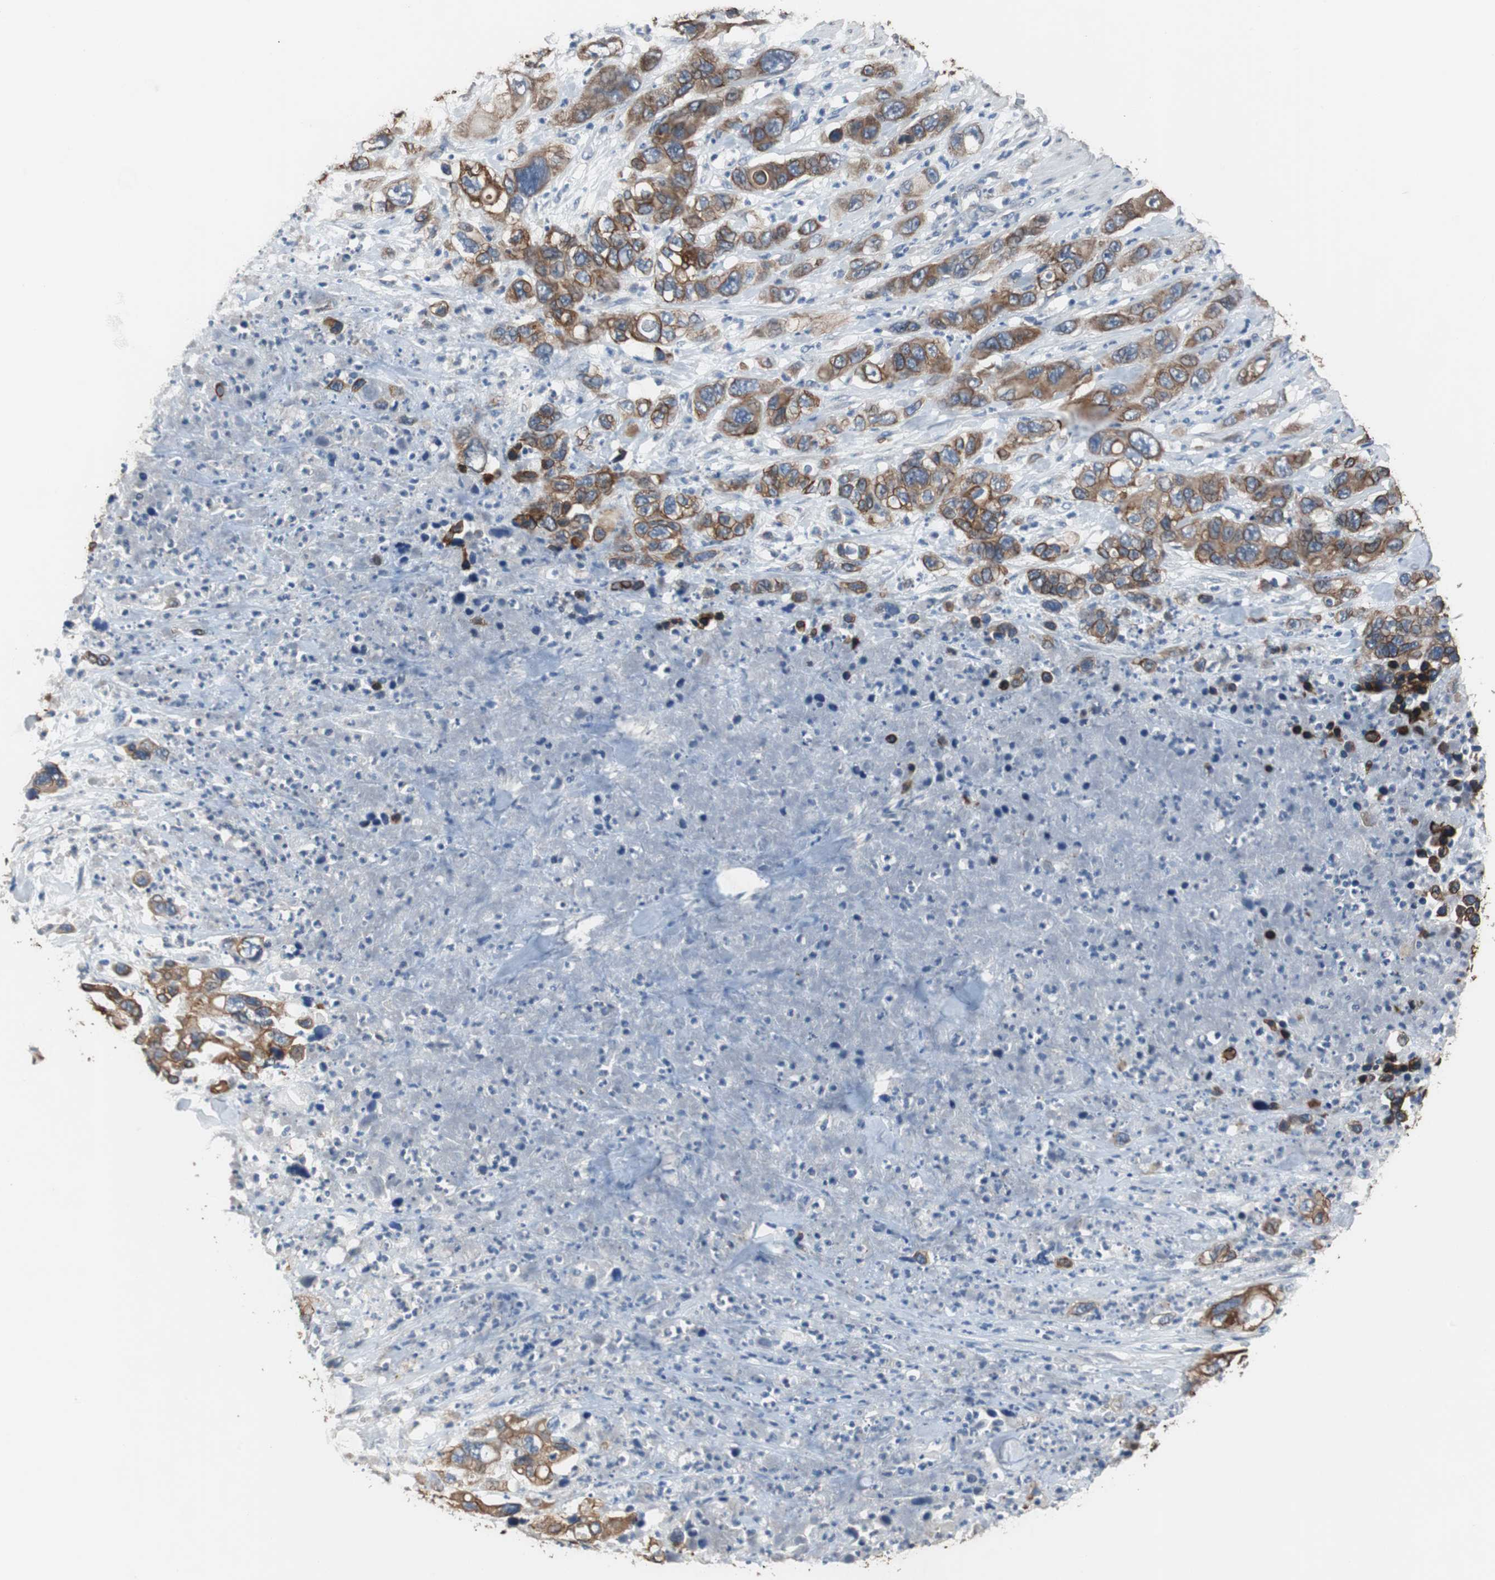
{"staining": {"intensity": "strong", "quantity": ">75%", "location": "cytoplasmic/membranous"}, "tissue": "pancreatic cancer", "cell_type": "Tumor cells", "image_type": "cancer", "snomed": [{"axis": "morphology", "description": "Adenocarcinoma, NOS"}, {"axis": "topography", "description": "Pancreas"}], "caption": "A histopathology image of pancreatic cancer stained for a protein displays strong cytoplasmic/membranous brown staining in tumor cells.", "gene": "USP10", "patient": {"sex": "female", "age": 71}}